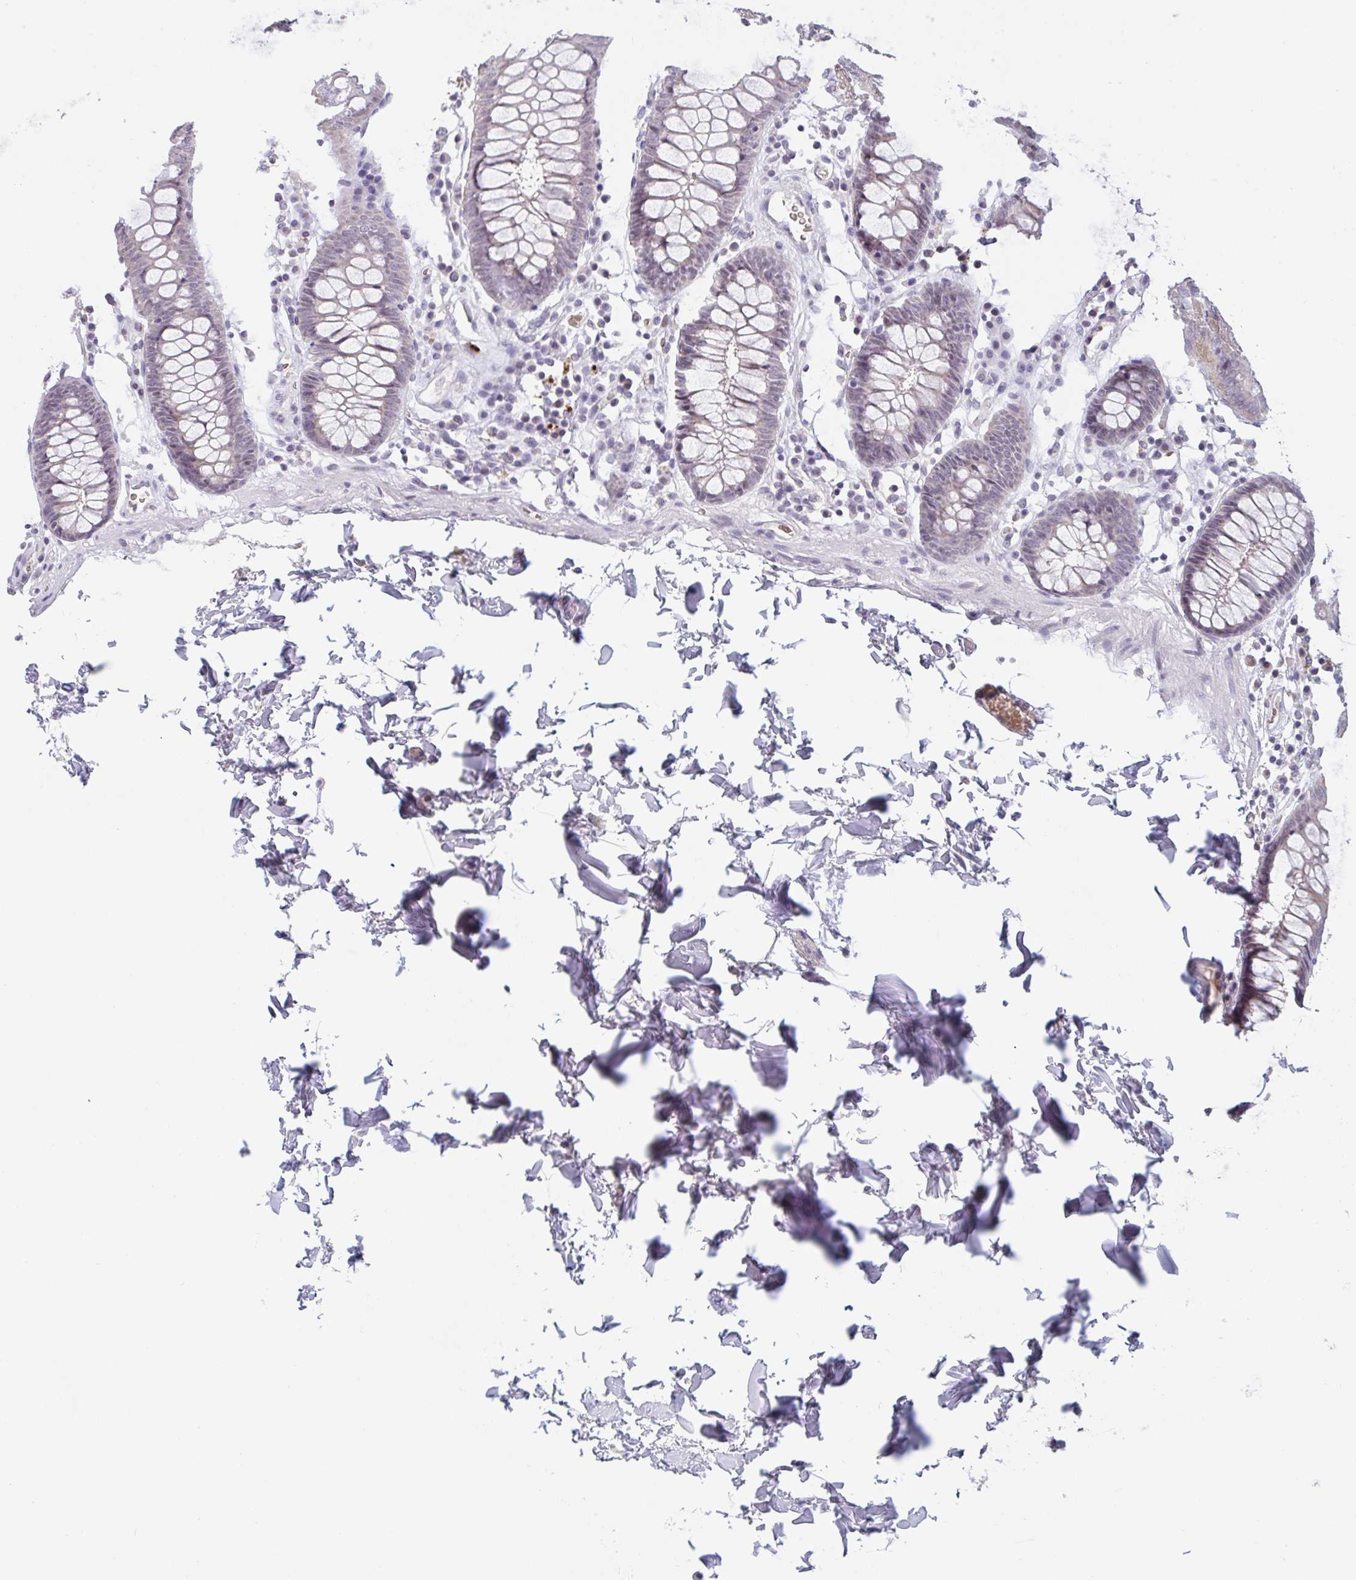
{"staining": {"intensity": "negative", "quantity": "none", "location": "none"}, "tissue": "colon", "cell_type": "Endothelial cells", "image_type": "normal", "snomed": [{"axis": "morphology", "description": "Normal tissue, NOS"}, {"axis": "topography", "description": "Colon"}, {"axis": "topography", "description": "Peripheral nerve tissue"}], "caption": "High power microscopy micrograph of an immunohistochemistry (IHC) micrograph of unremarkable colon, revealing no significant expression in endothelial cells. (DAB immunohistochemistry (IHC) visualized using brightfield microscopy, high magnification).", "gene": "RHAG", "patient": {"sex": "male", "age": 84}}